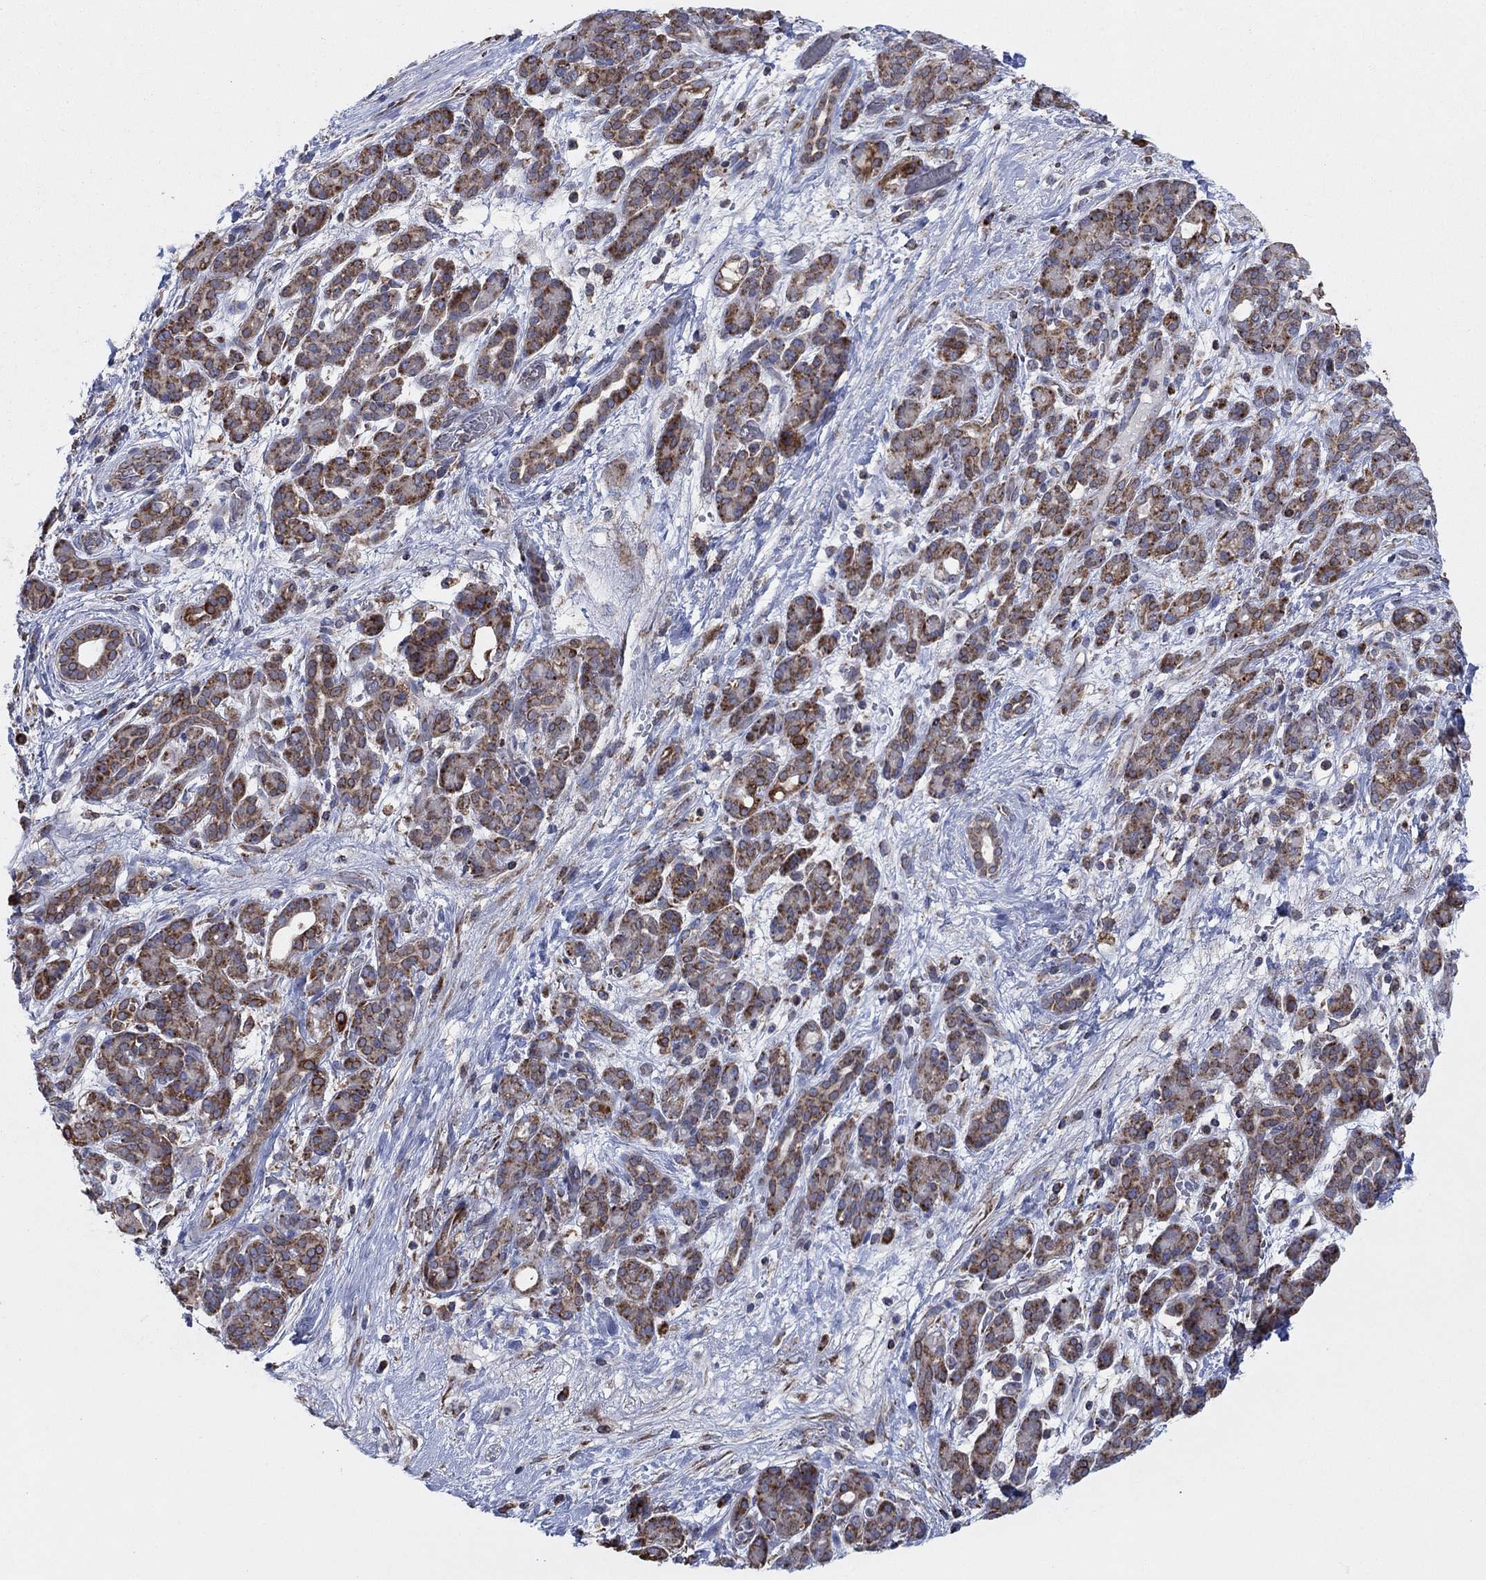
{"staining": {"intensity": "strong", "quantity": ">75%", "location": "cytoplasmic/membranous"}, "tissue": "pancreatic cancer", "cell_type": "Tumor cells", "image_type": "cancer", "snomed": [{"axis": "morphology", "description": "Adenocarcinoma, NOS"}, {"axis": "topography", "description": "Pancreas"}], "caption": "Human pancreatic cancer stained for a protein (brown) demonstrates strong cytoplasmic/membranous positive staining in about >75% of tumor cells.", "gene": "NCEH1", "patient": {"sex": "male", "age": 44}}